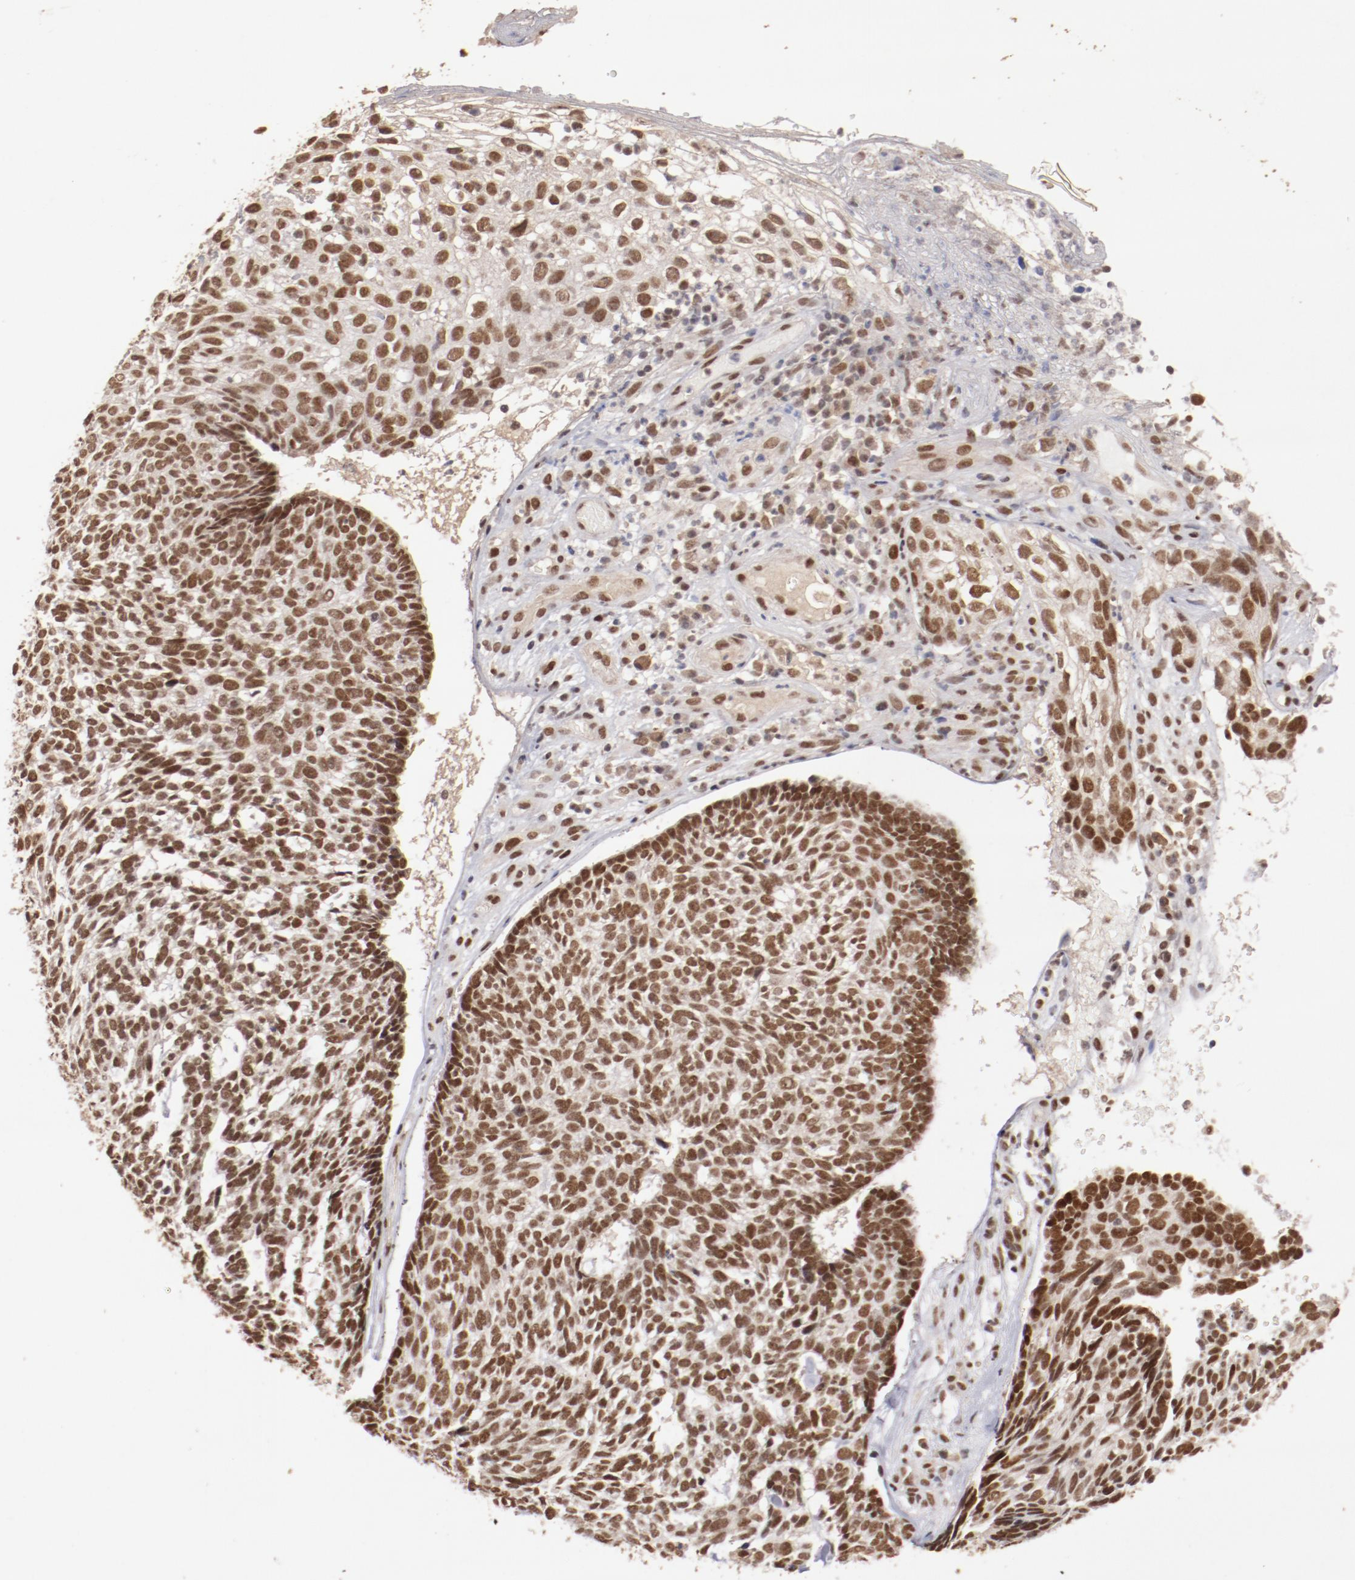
{"staining": {"intensity": "moderate", "quantity": ">75%", "location": "cytoplasmic/membranous,nuclear"}, "tissue": "skin cancer", "cell_type": "Tumor cells", "image_type": "cancer", "snomed": [{"axis": "morphology", "description": "Basal cell carcinoma"}, {"axis": "topography", "description": "Skin"}], "caption": "An immunohistochemistry micrograph of tumor tissue is shown. Protein staining in brown labels moderate cytoplasmic/membranous and nuclear positivity in skin cancer within tumor cells.", "gene": "CLOCK", "patient": {"sex": "male", "age": 72}}